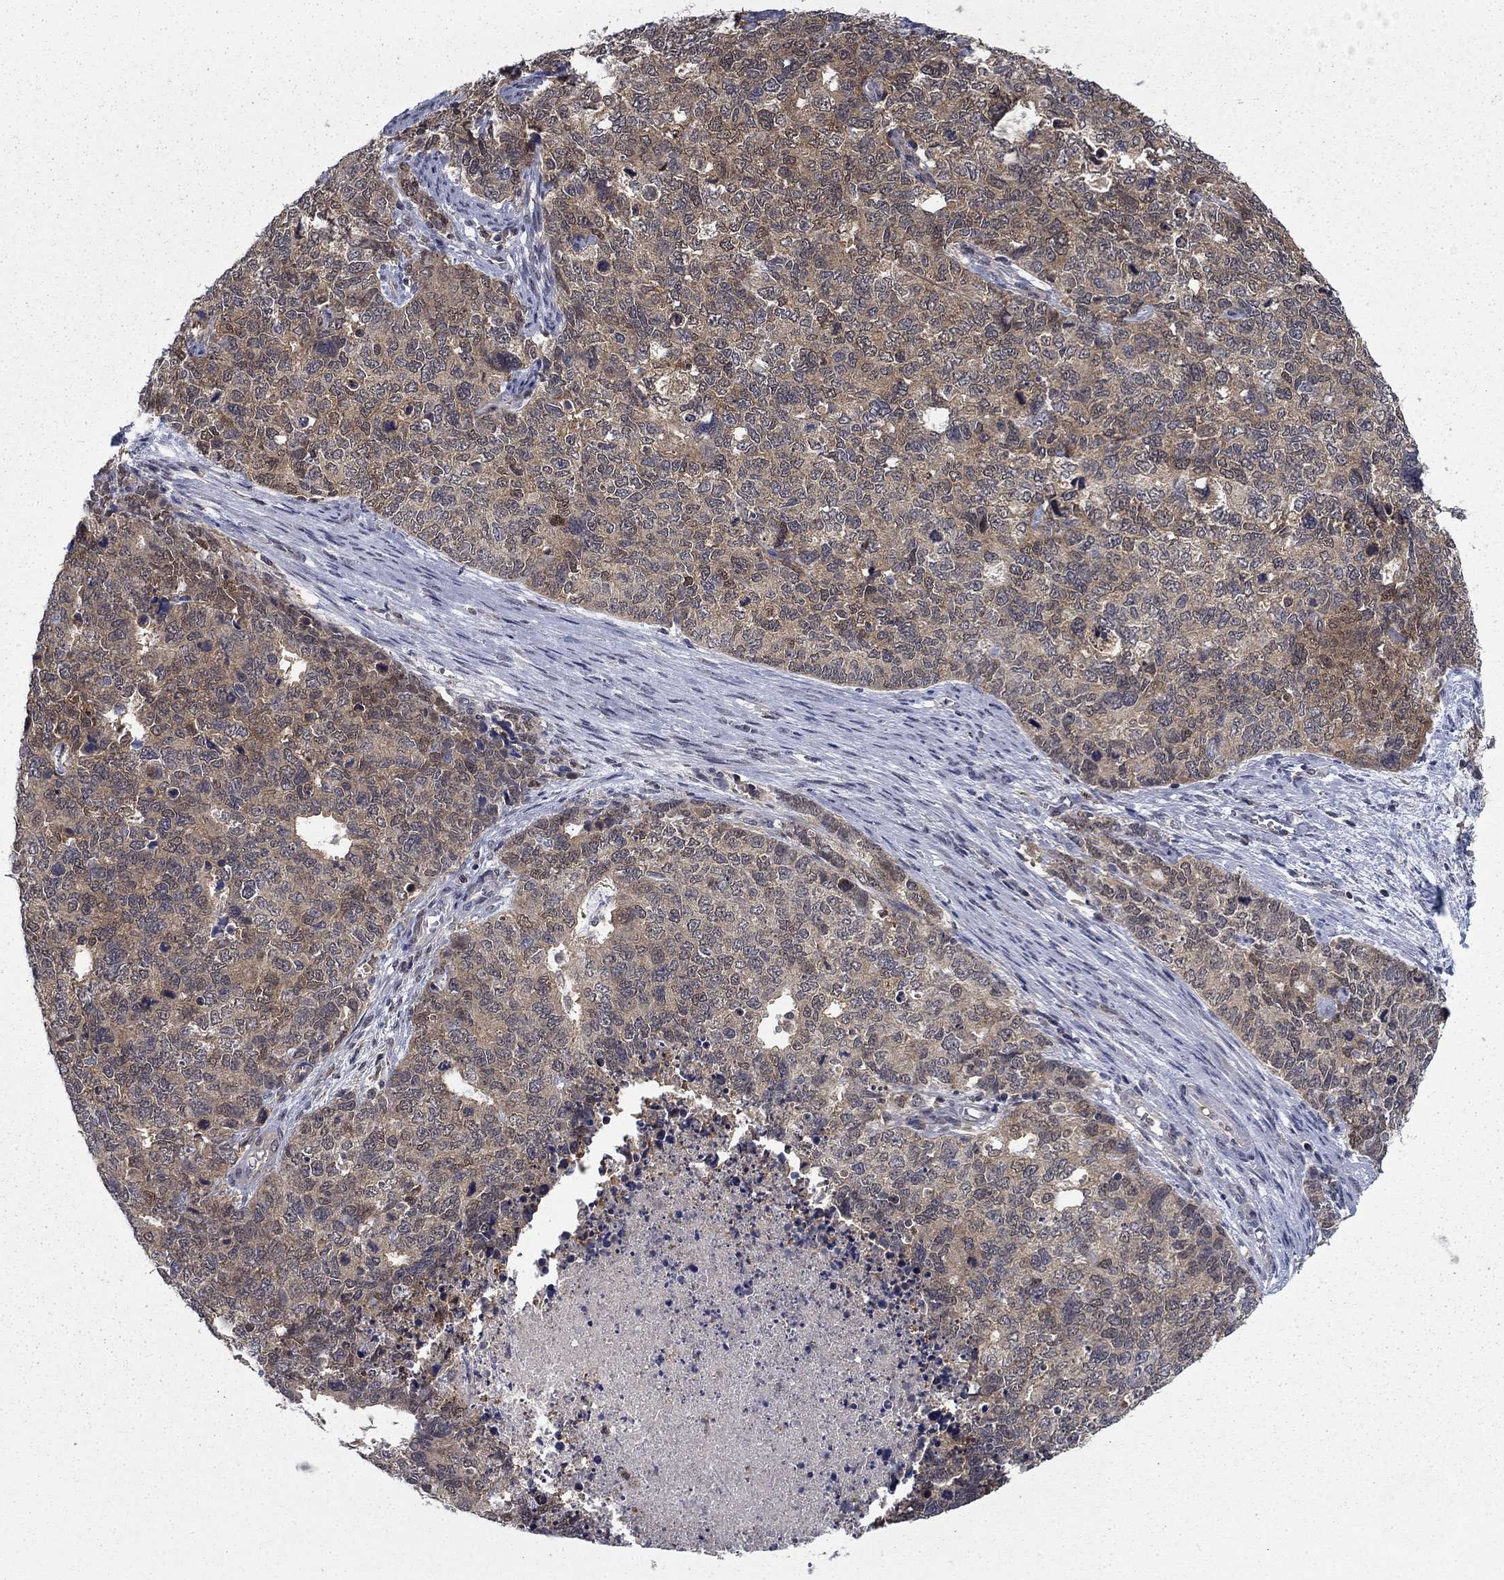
{"staining": {"intensity": "weak", "quantity": "<25%", "location": "cytoplasmic/membranous"}, "tissue": "cervical cancer", "cell_type": "Tumor cells", "image_type": "cancer", "snomed": [{"axis": "morphology", "description": "Squamous cell carcinoma, NOS"}, {"axis": "topography", "description": "Cervix"}], "caption": "IHC micrograph of human cervical cancer stained for a protein (brown), which exhibits no positivity in tumor cells.", "gene": "NIT2", "patient": {"sex": "female", "age": 63}}